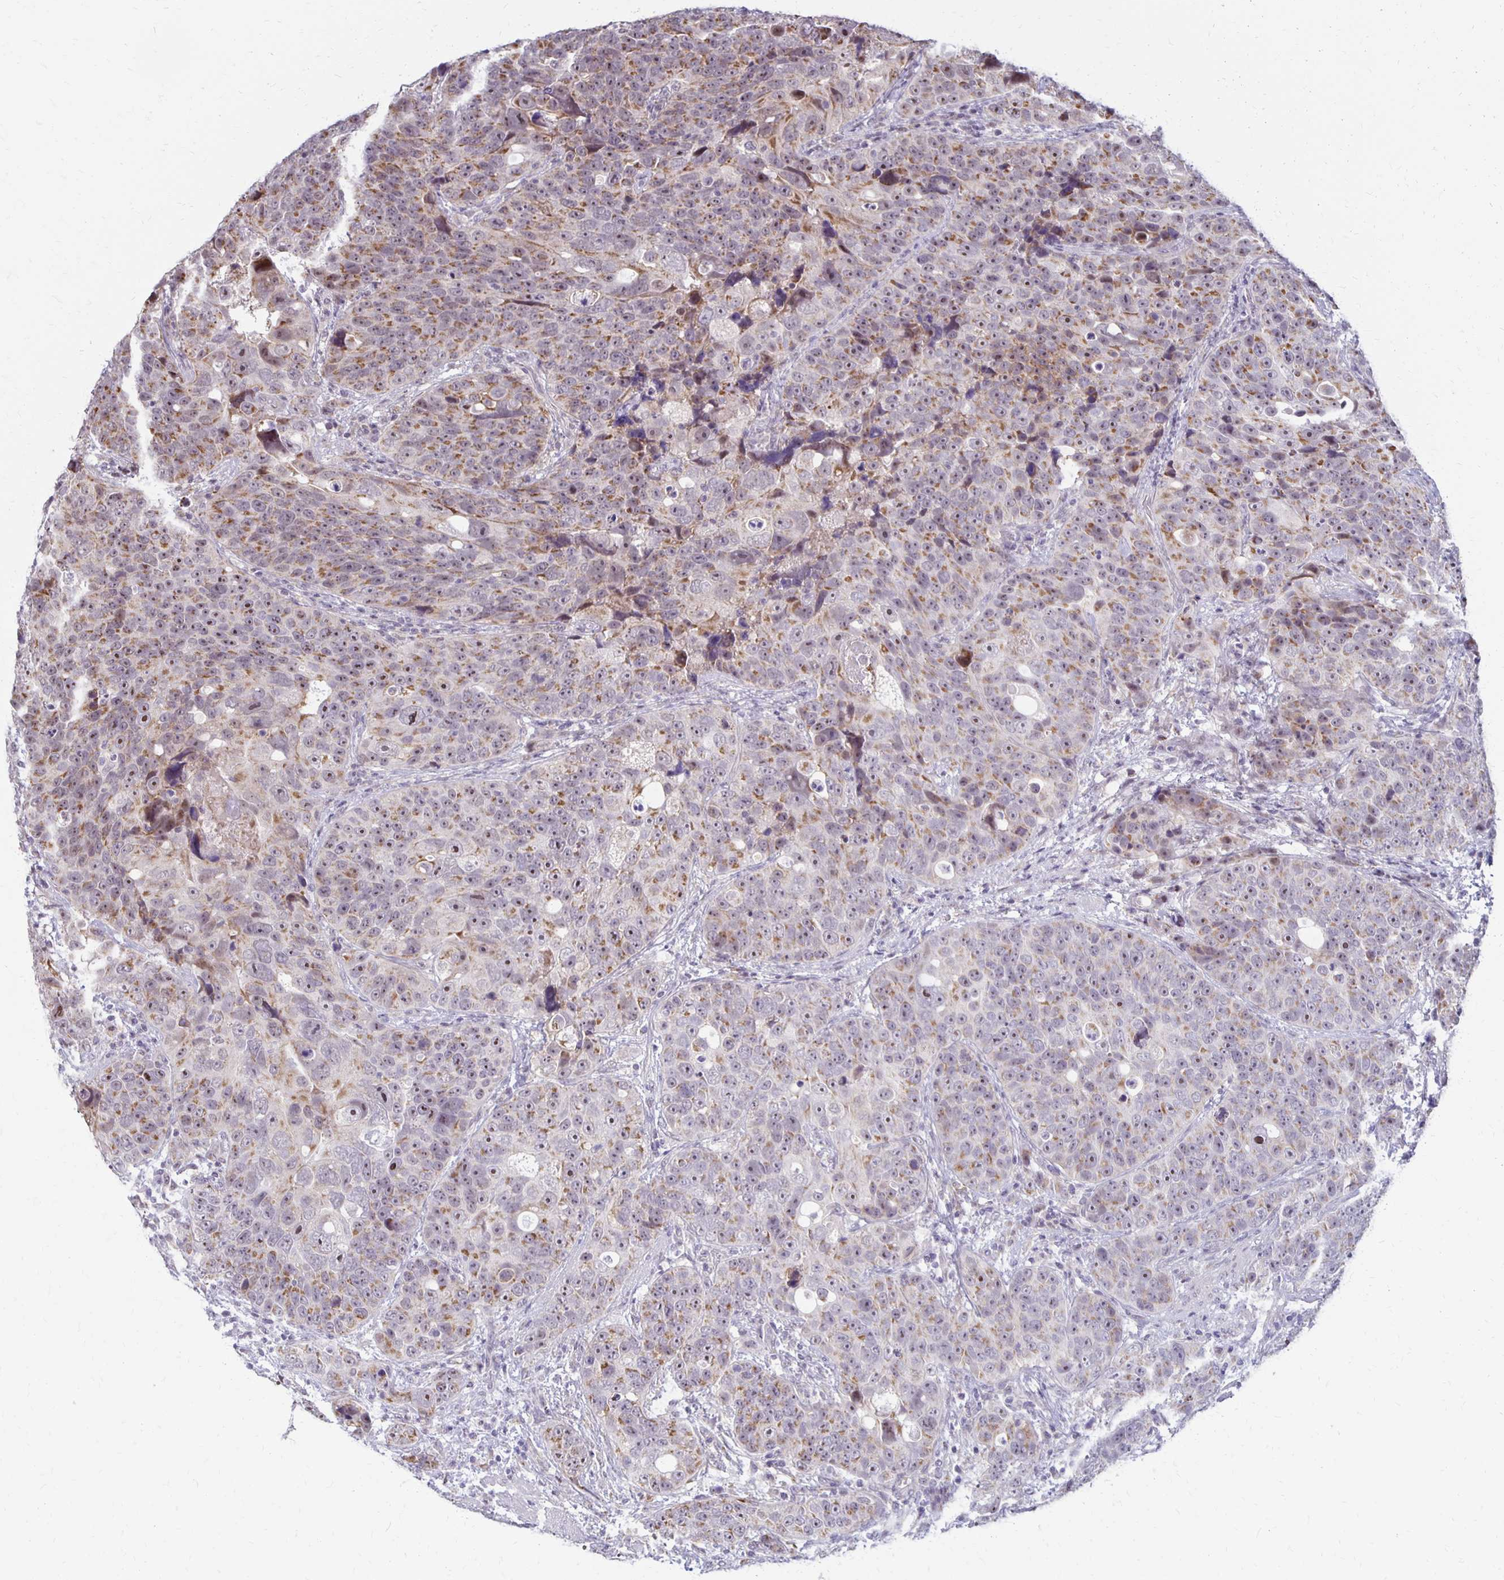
{"staining": {"intensity": "moderate", "quantity": "25%-75%", "location": "cytoplasmic/membranous,nuclear"}, "tissue": "urothelial cancer", "cell_type": "Tumor cells", "image_type": "cancer", "snomed": [{"axis": "morphology", "description": "Urothelial carcinoma, NOS"}, {"axis": "topography", "description": "Urinary bladder"}], "caption": "IHC (DAB (3,3'-diaminobenzidine)) staining of human urothelial cancer exhibits moderate cytoplasmic/membranous and nuclear protein positivity in approximately 25%-75% of tumor cells.", "gene": "DAGLA", "patient": {"sex": "male", "age": 52}}